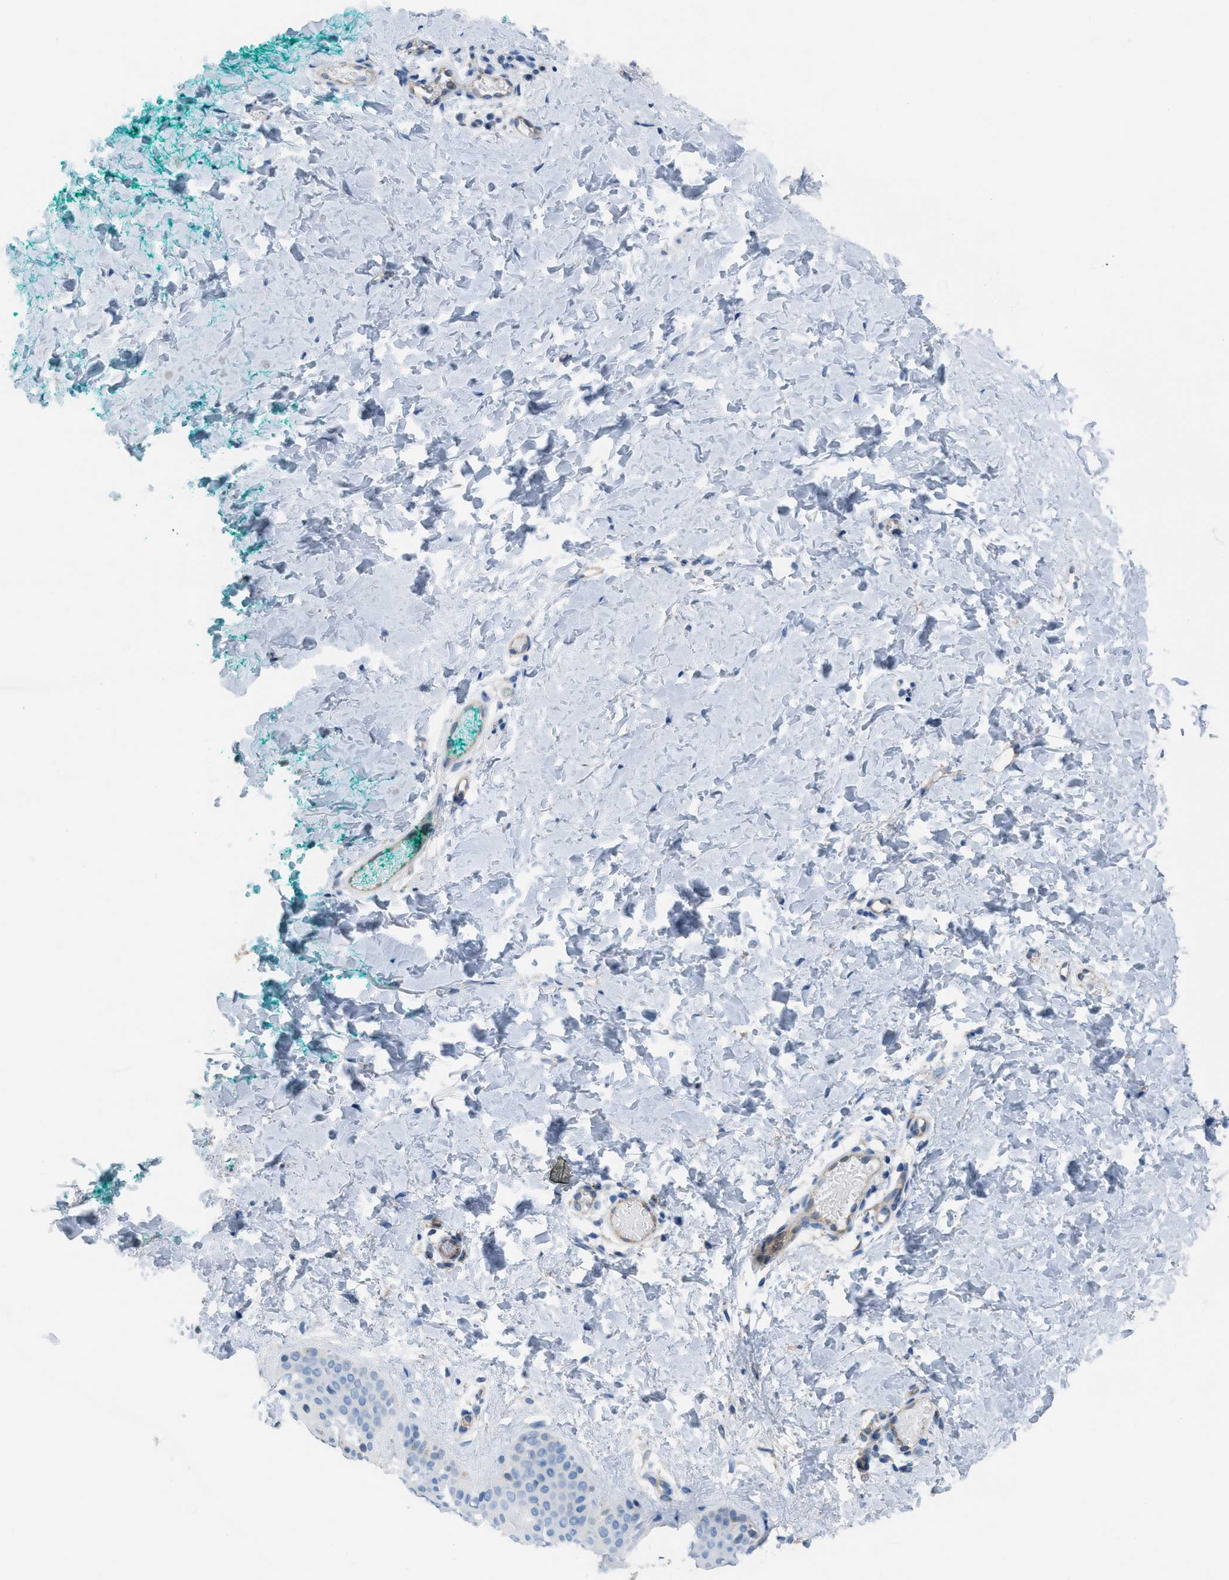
{"staining": {"intensity": "negative", "quantity": "none", "location": "none"}, "tissue": "skin", "cell_type": "Fibroblasts", "image_type": "normal", "snomed": [{"axis": "morphology", "description": "Normal tissue, NOS"}, {"axis": "topography", "description": "Skin"}], "caption": "Immunohistochemical staining of benign skin reveals no significant positivity in fibroblasts. (DAB IHC with hematoxylin counter stain).", "gene": "CRB3", "patient": {"sex": "male", "age": 30}}